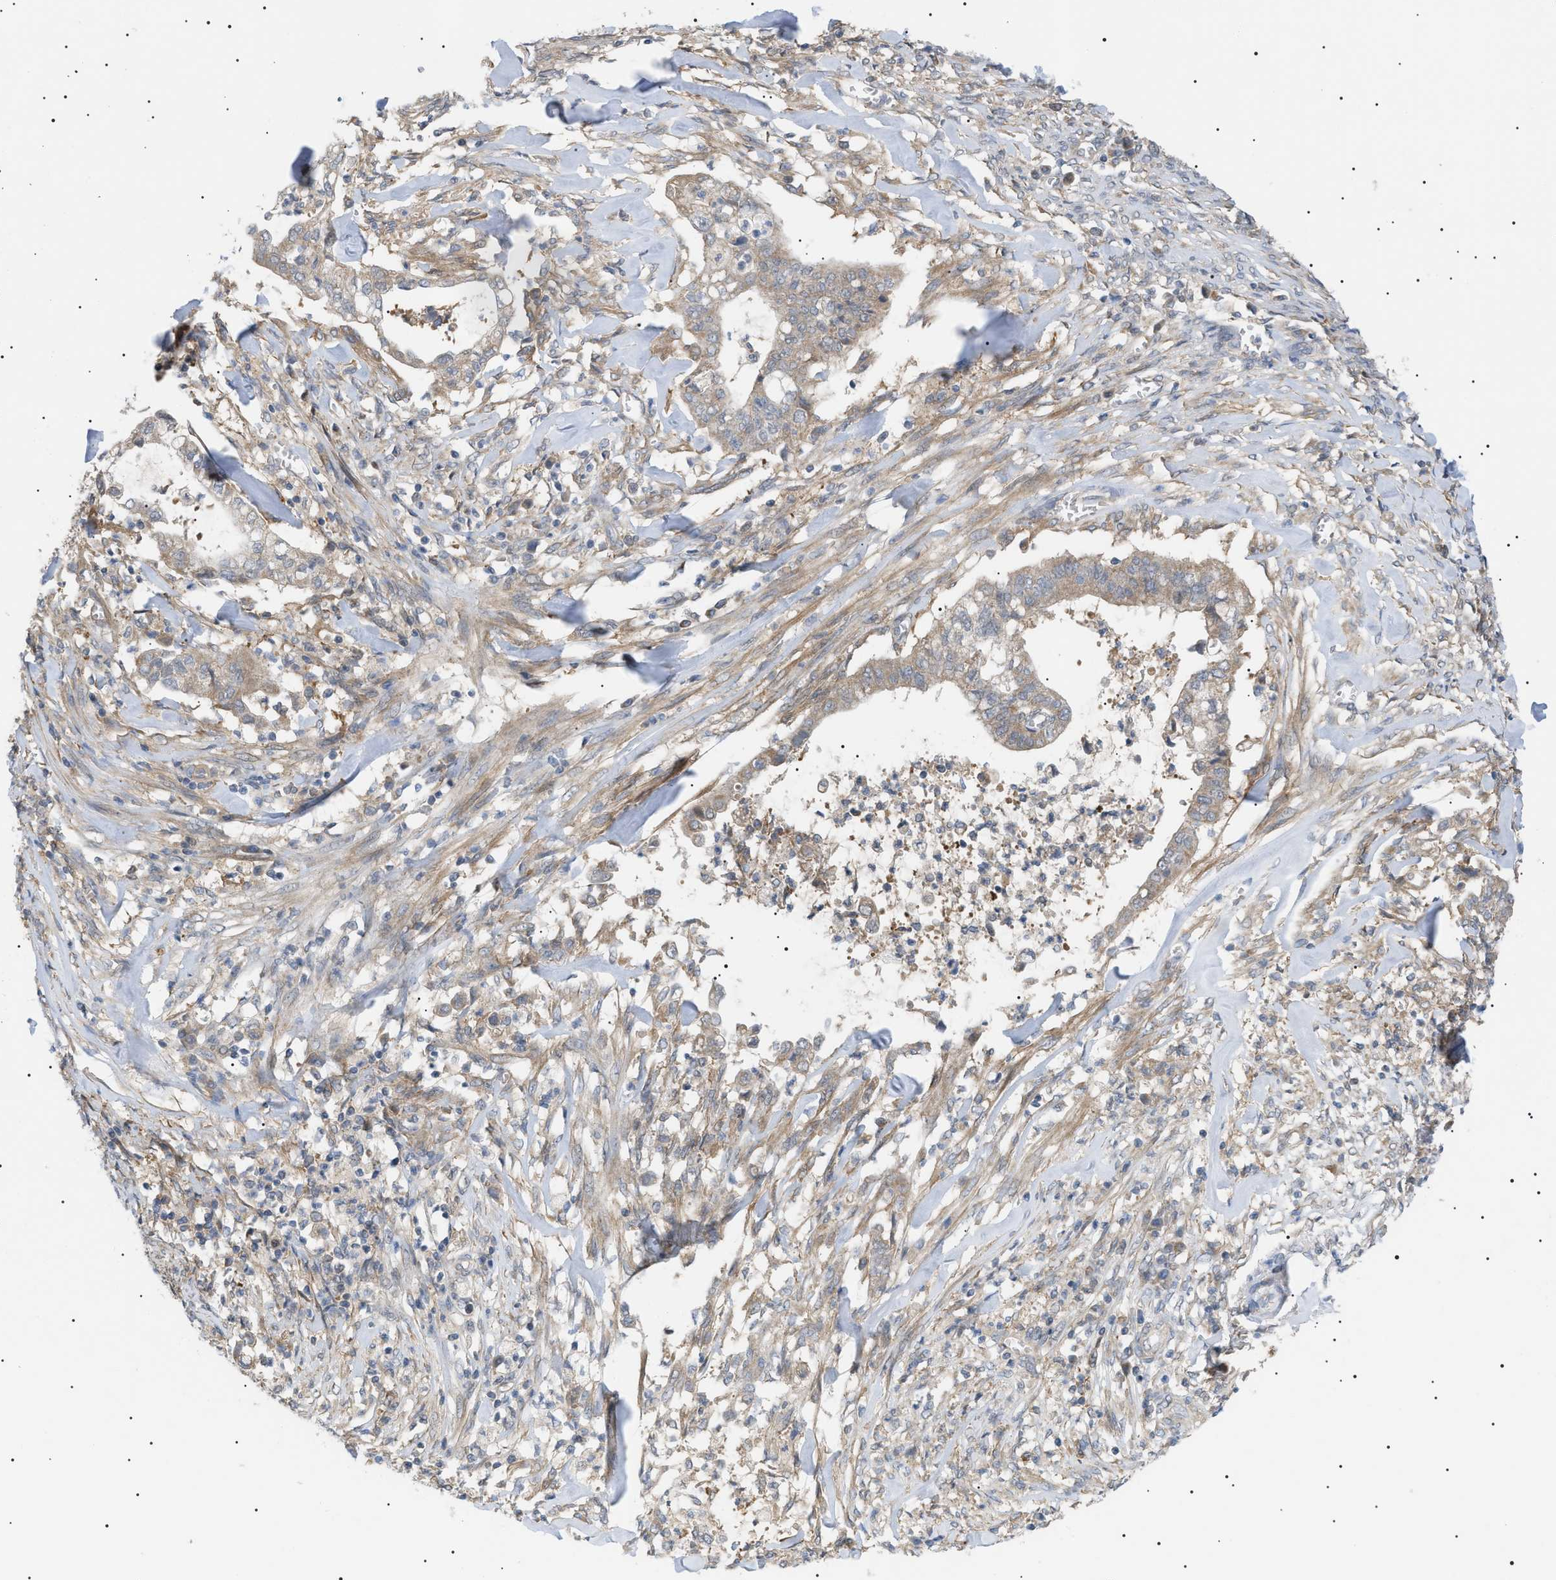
{"staining": {"intensity": "weak", "quantity": ">75%", "location": "cytoplasmic/membranous"}, "tissue": "cervical cancer", "cell_type": "Tumor cells", "image_type": "cancer", "snomed": [{"axis": "morphology", "description": "Adenocarcinoma, NOS"}, {"axis": "topography", "description": "Cervix"}], "caption": "Cervical adenocarcinoma stained with DAB (3,3'-diaminobenzidine) immunohistochemistry shows low levels of weak cytoplasmic/membranous expression in about >75% of tumor cells.", "gene": "IRS2", "patient": {"sex": "female", "age": 44}}